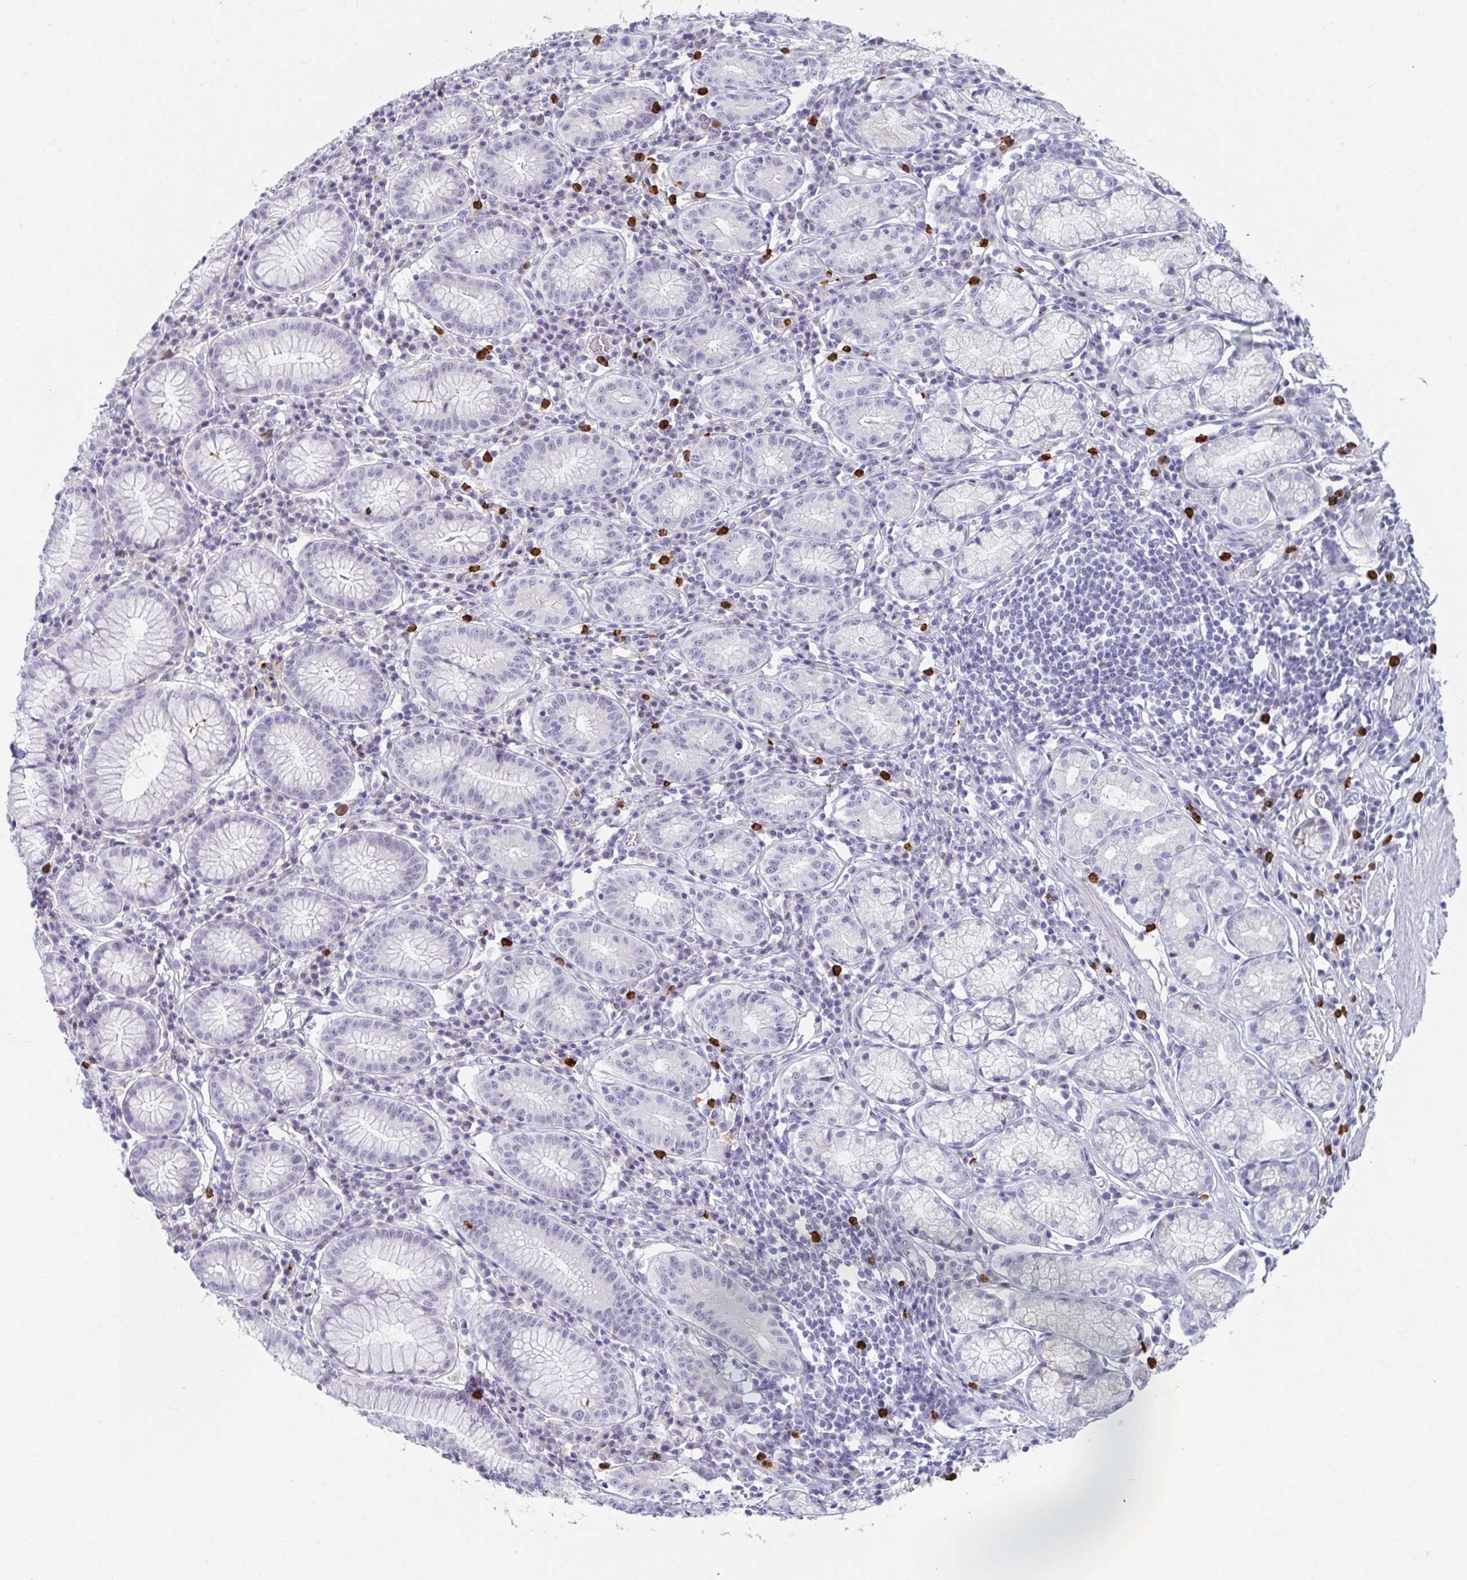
{"staining": {"intensity": "negative", "quantity": "none", "location": "none"}, "tissue": "stomach", "cell_type": "Glandular cells", "image_type": "normal", "snomed": [{"axis": "morphology", "description": "Normal tissue, NOS"}, {"axis": "topography", "description": "Stomach"}], "caption": "DAB (3,3'-diaminobenzidine) immunohistochemical staining of benign human stomach shows no significant positivity in glandular cells. The staining was performed using DAB (3,3'-diaminobenzidine) to visualize the protein expression in brown, while the nuclei were stained in blue with hematoxylin (Magnification: 20x).", "gene": "RUBCN", "patient": {"sex": "male", "age": 55}}